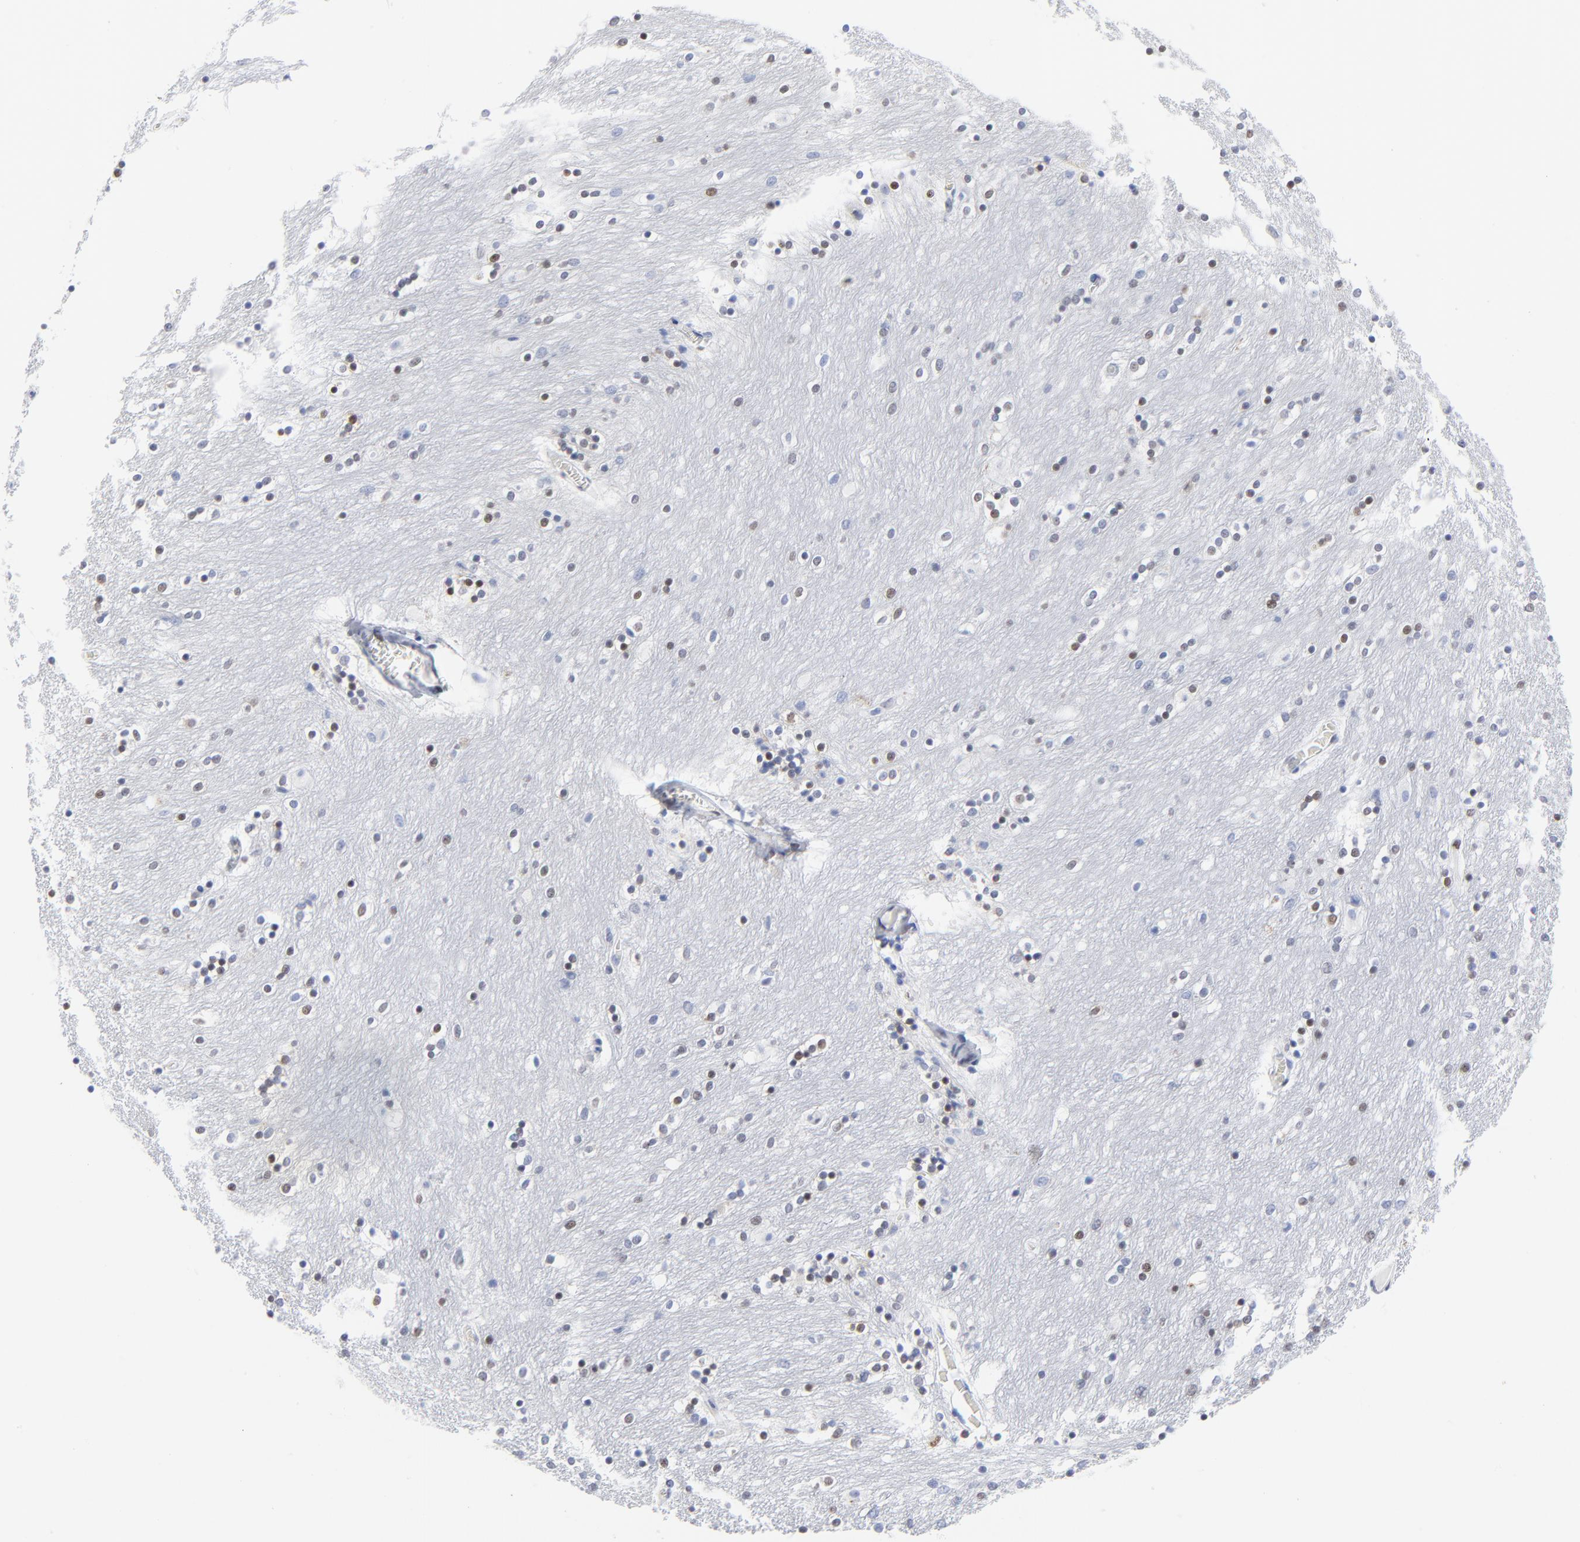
{"staining": {"intensity": "negative", "quantity": "none", "location": "none"}, "tissue": "caudate", "cell_type": "Glial cells", "image_type": "normal", "snomed": [{"axis": "morphology", "description": "Normal tissue, NOS"}, {"axis": "topography", "description": "Lateral ventricle wall"}], "caption": "Immunohistochemical staining of unremarkable human caudate shows no significant positivity in glial cells.", "gene": "JUN", "patient": {"sex": "female", "age": 54}}